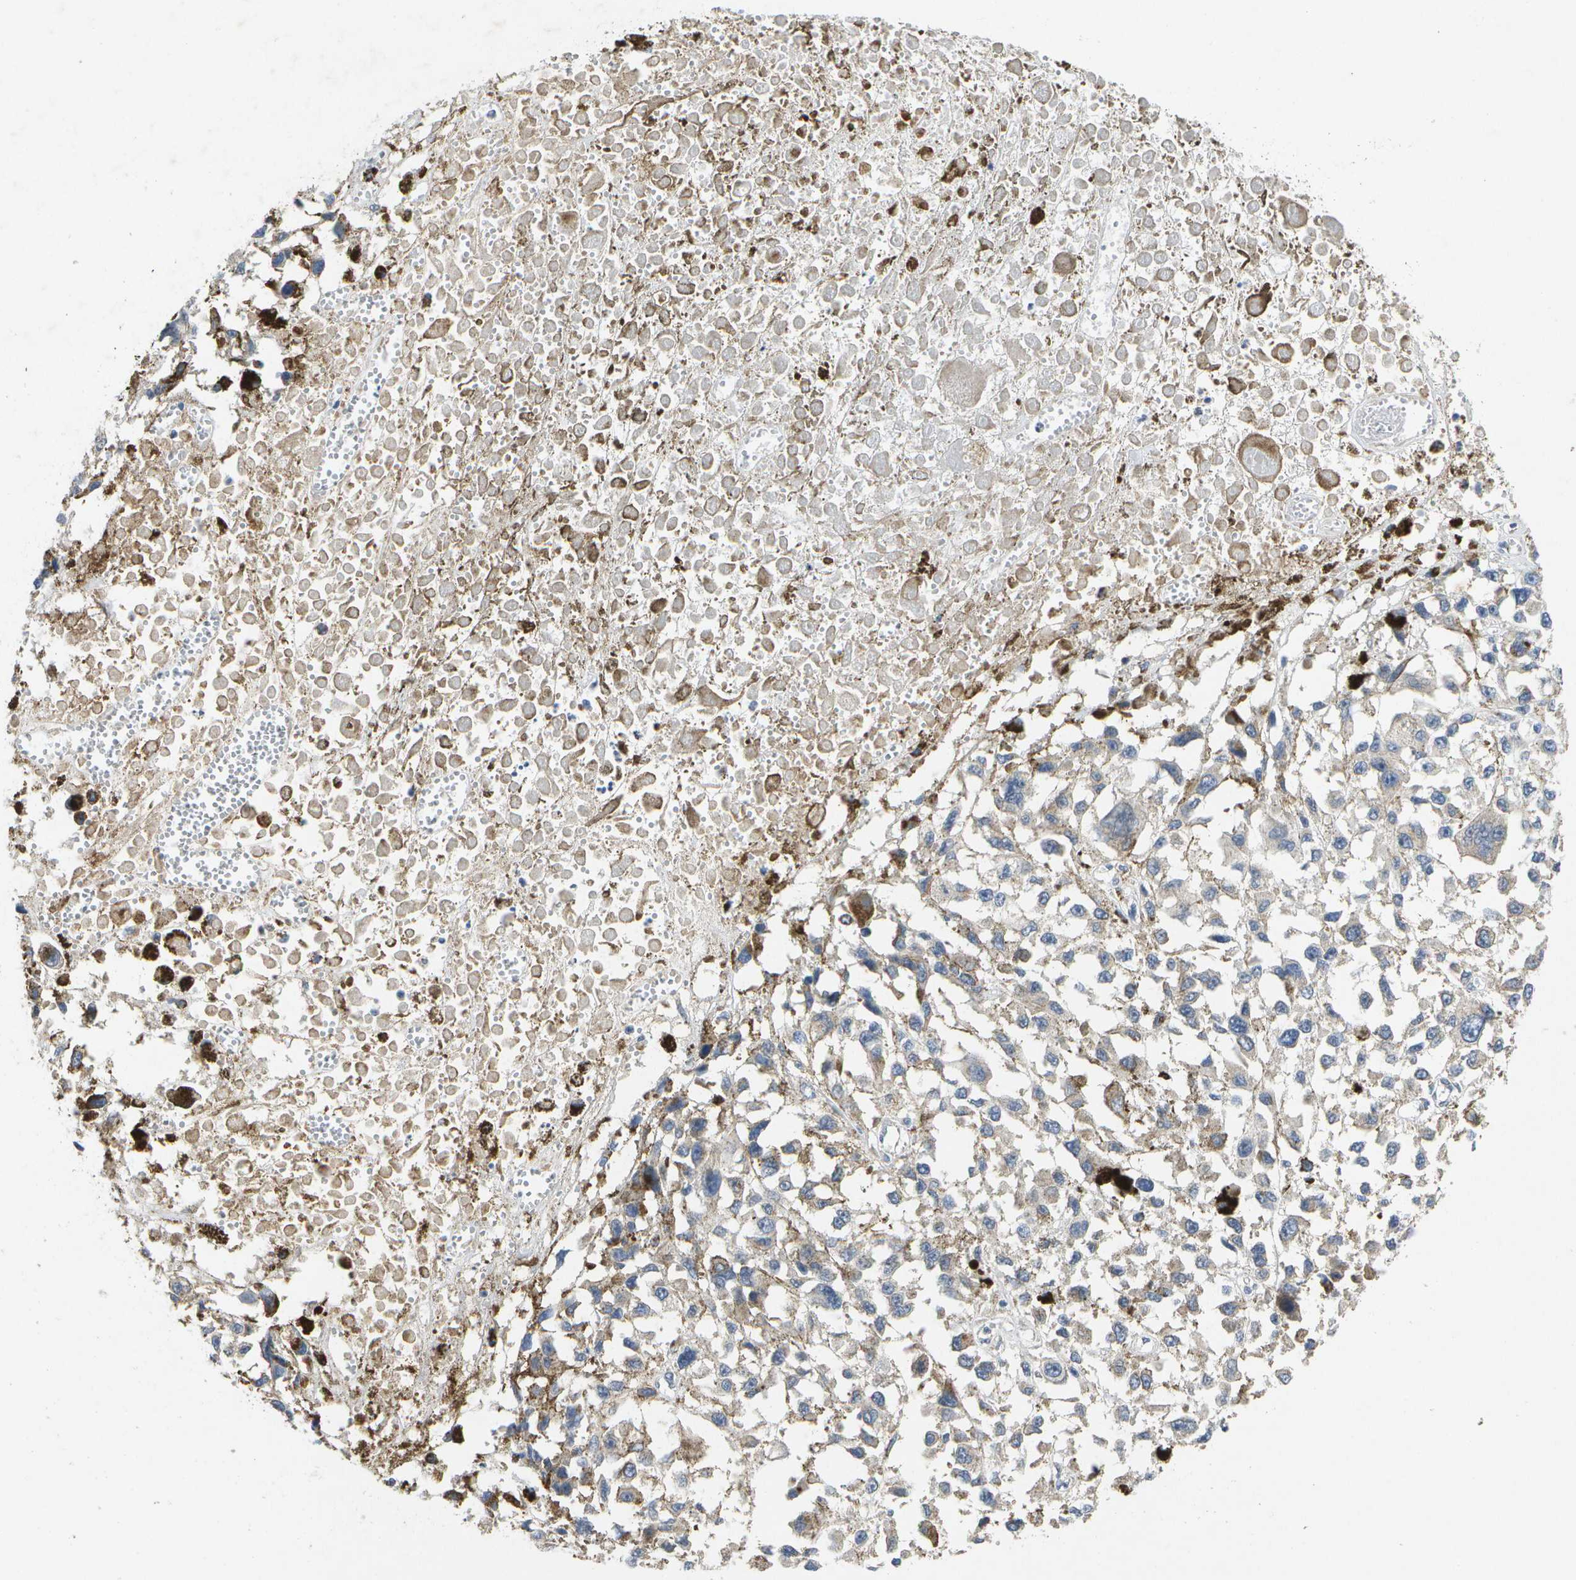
{"staining": {"intensity": "weak", "quantity": "<25%", "location": "cytoplasmic/membranous"}, "tissue": "melanoma", "cell_type": "Tumor cells", "image_type": "cancer", "snomed": [{"axis": "morphology", "description": "Malignant melanoma, Metastatic site"}, {"axis": "topography", "description": "Lymph node"}], "caption": "Immunohistochemistry (IHC) of melanoma shows no staining in tumor cells.", "gene": "KDELR1", "patient": {"sex": "male", "age": 59}}